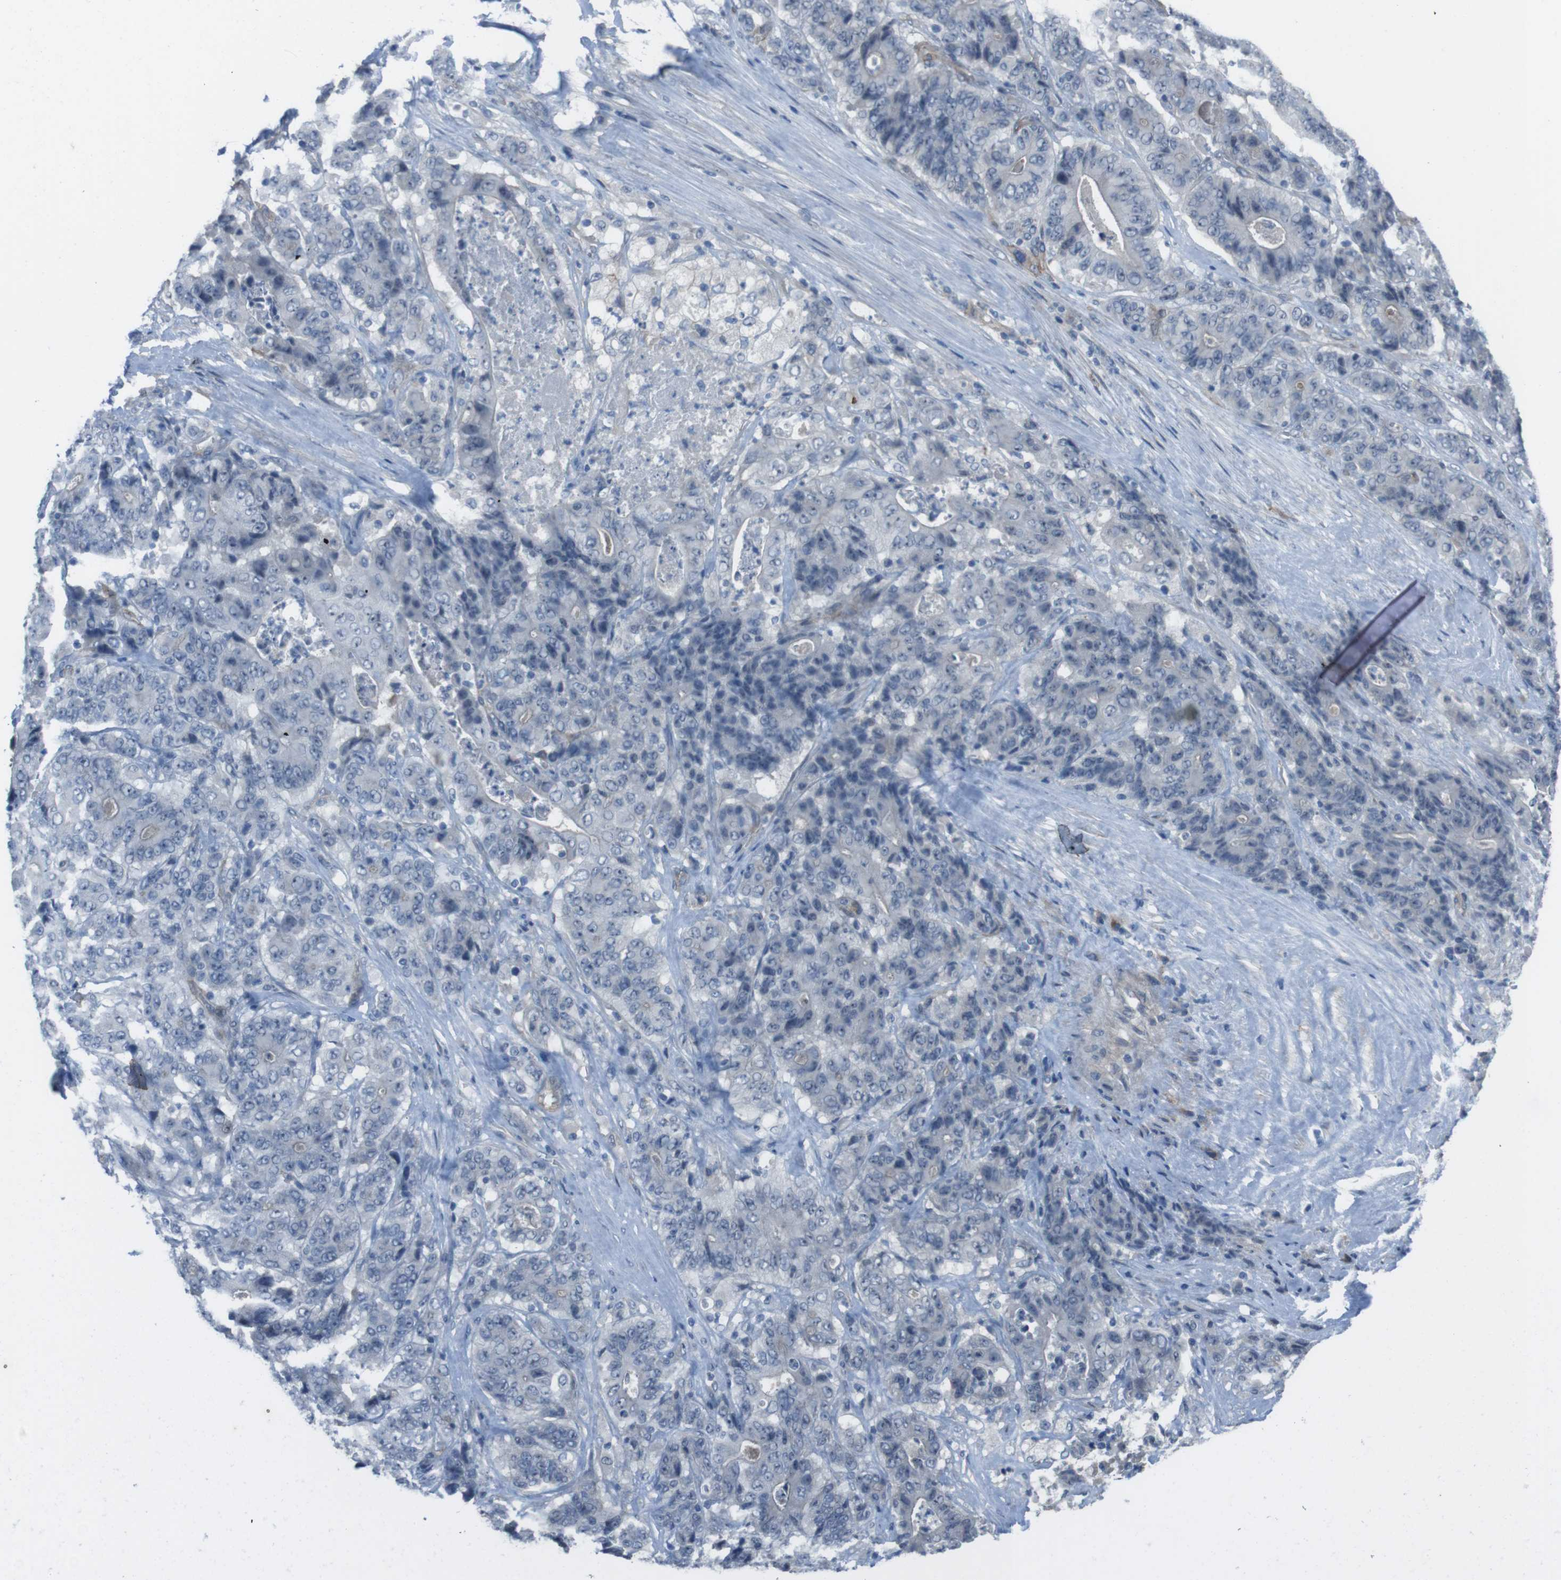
{"staining": {"intensity": "negative", "quantity": "none", "location": "none"}, "tissue": "stomach cancer", "cell_type": "Tumor cells", "image_type": "cancer", "snomed": [{"axis": "morphology", "description": "Adenocarcinoma, NOS"}, {"axis": "topography", "description": "Stomach"}], "caption": "This is a micrograph of immunohistochemistry staining of stomach cancer (adenocarcinoma), which shows no staining in tumor cells. (Stains: DAB (3,3'-diaminobenzidine) immunohistochemistry (IHC) with hematoxylin counter stain, Microscopy: brightfield microscopy at high magnification).", "gene": "ANK2", "patient": {"sex": "female", "age": 73}}